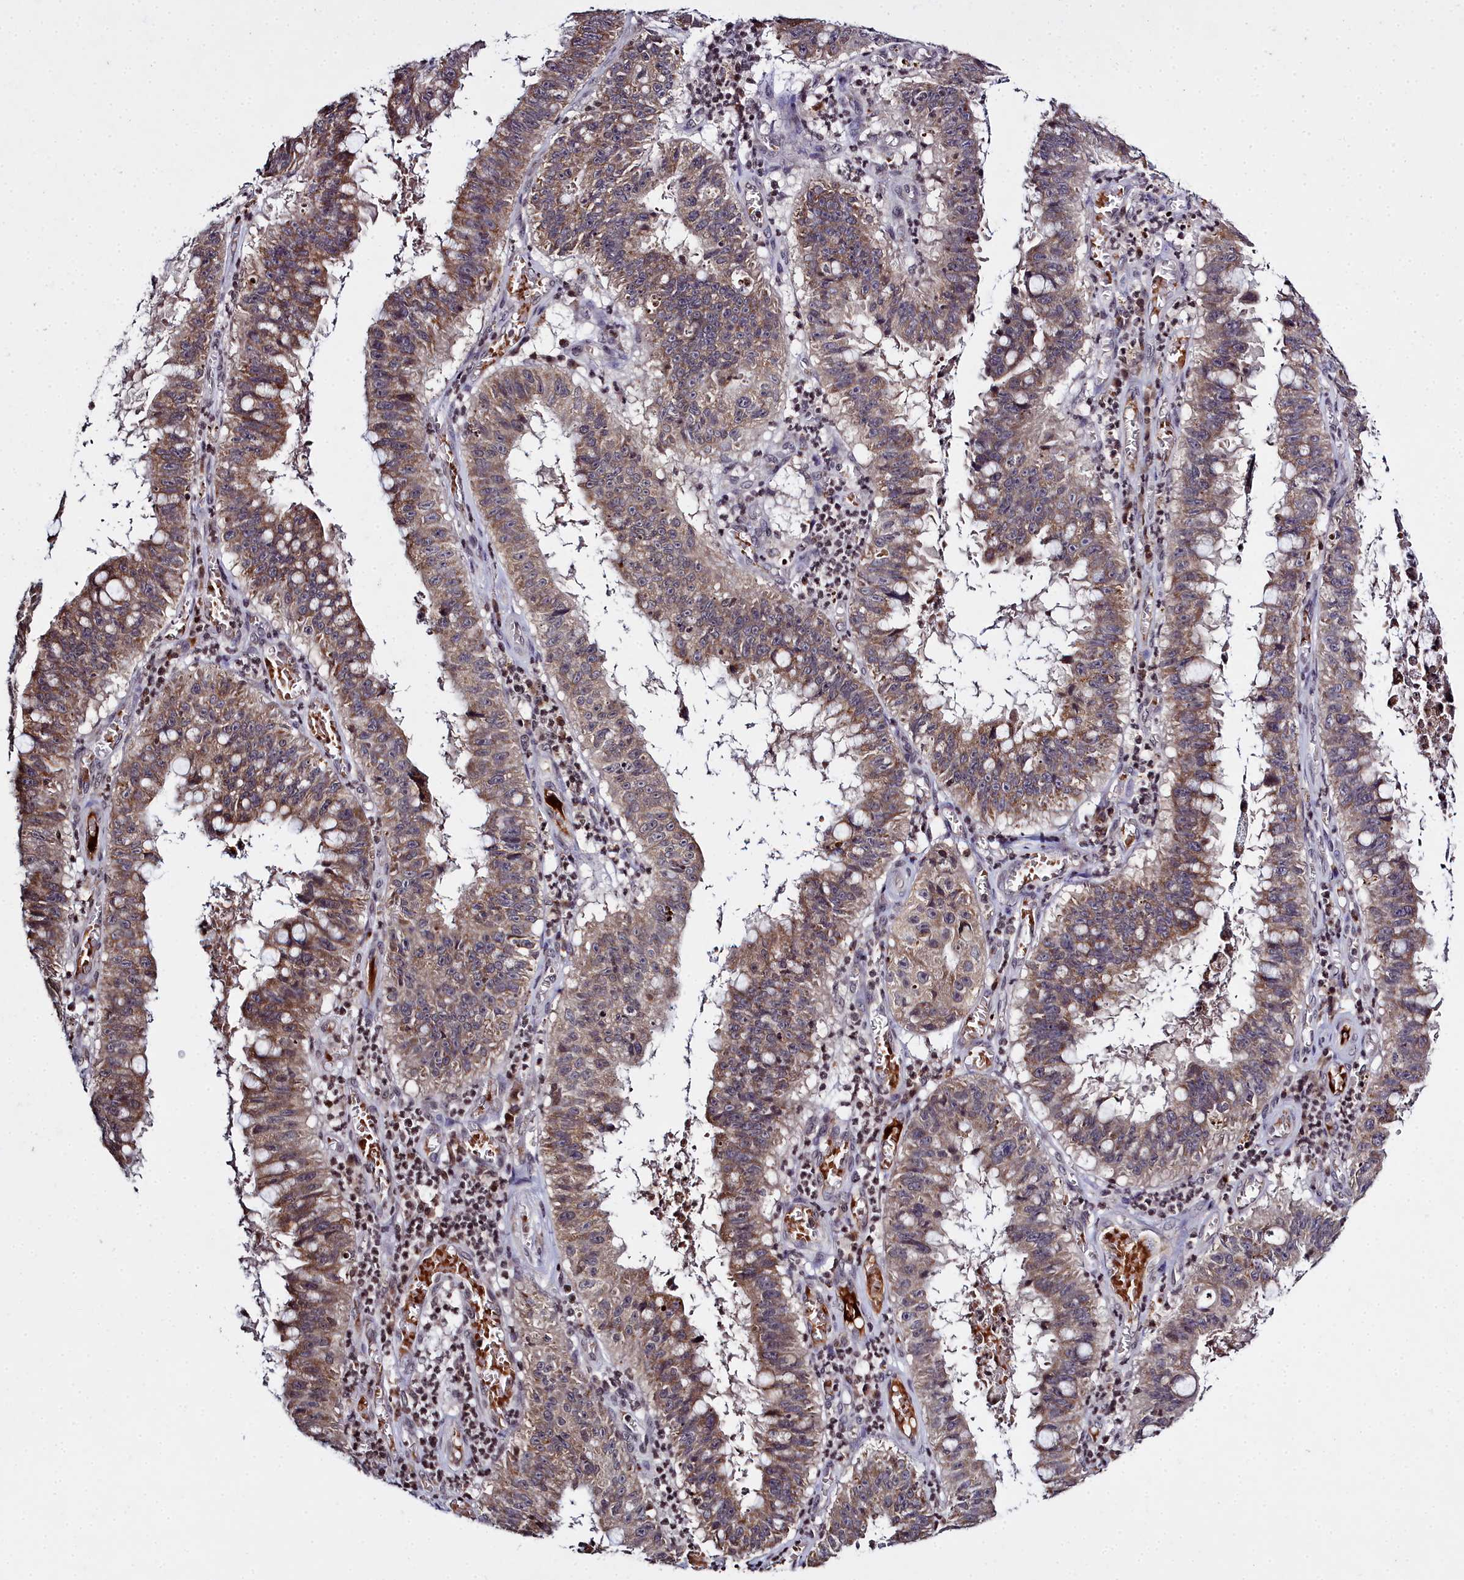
{"staining": {"intensity": "moderate", "quantity": ">75%", "location": "cytoplasmic/membranous"}, "tissue": "stomach cancer", "cell_type": "Tumor cells", "image_type": "cancer", "snomed": [{"axis": "morphology", "description": "Adenocarcinoma, NOS"}, {"axis": "topography", "description": "Stomach"}], "caption": "Immunohistochemistry (IHC) photomicrograph of human stomach cancer stained for a protein (brown), which displays medium levels of moderate cytoplasmic/membranous staining in about >75% of tumor cells.", "gene": "FZD4", "patient": {"sex": "male", "age": 59}}